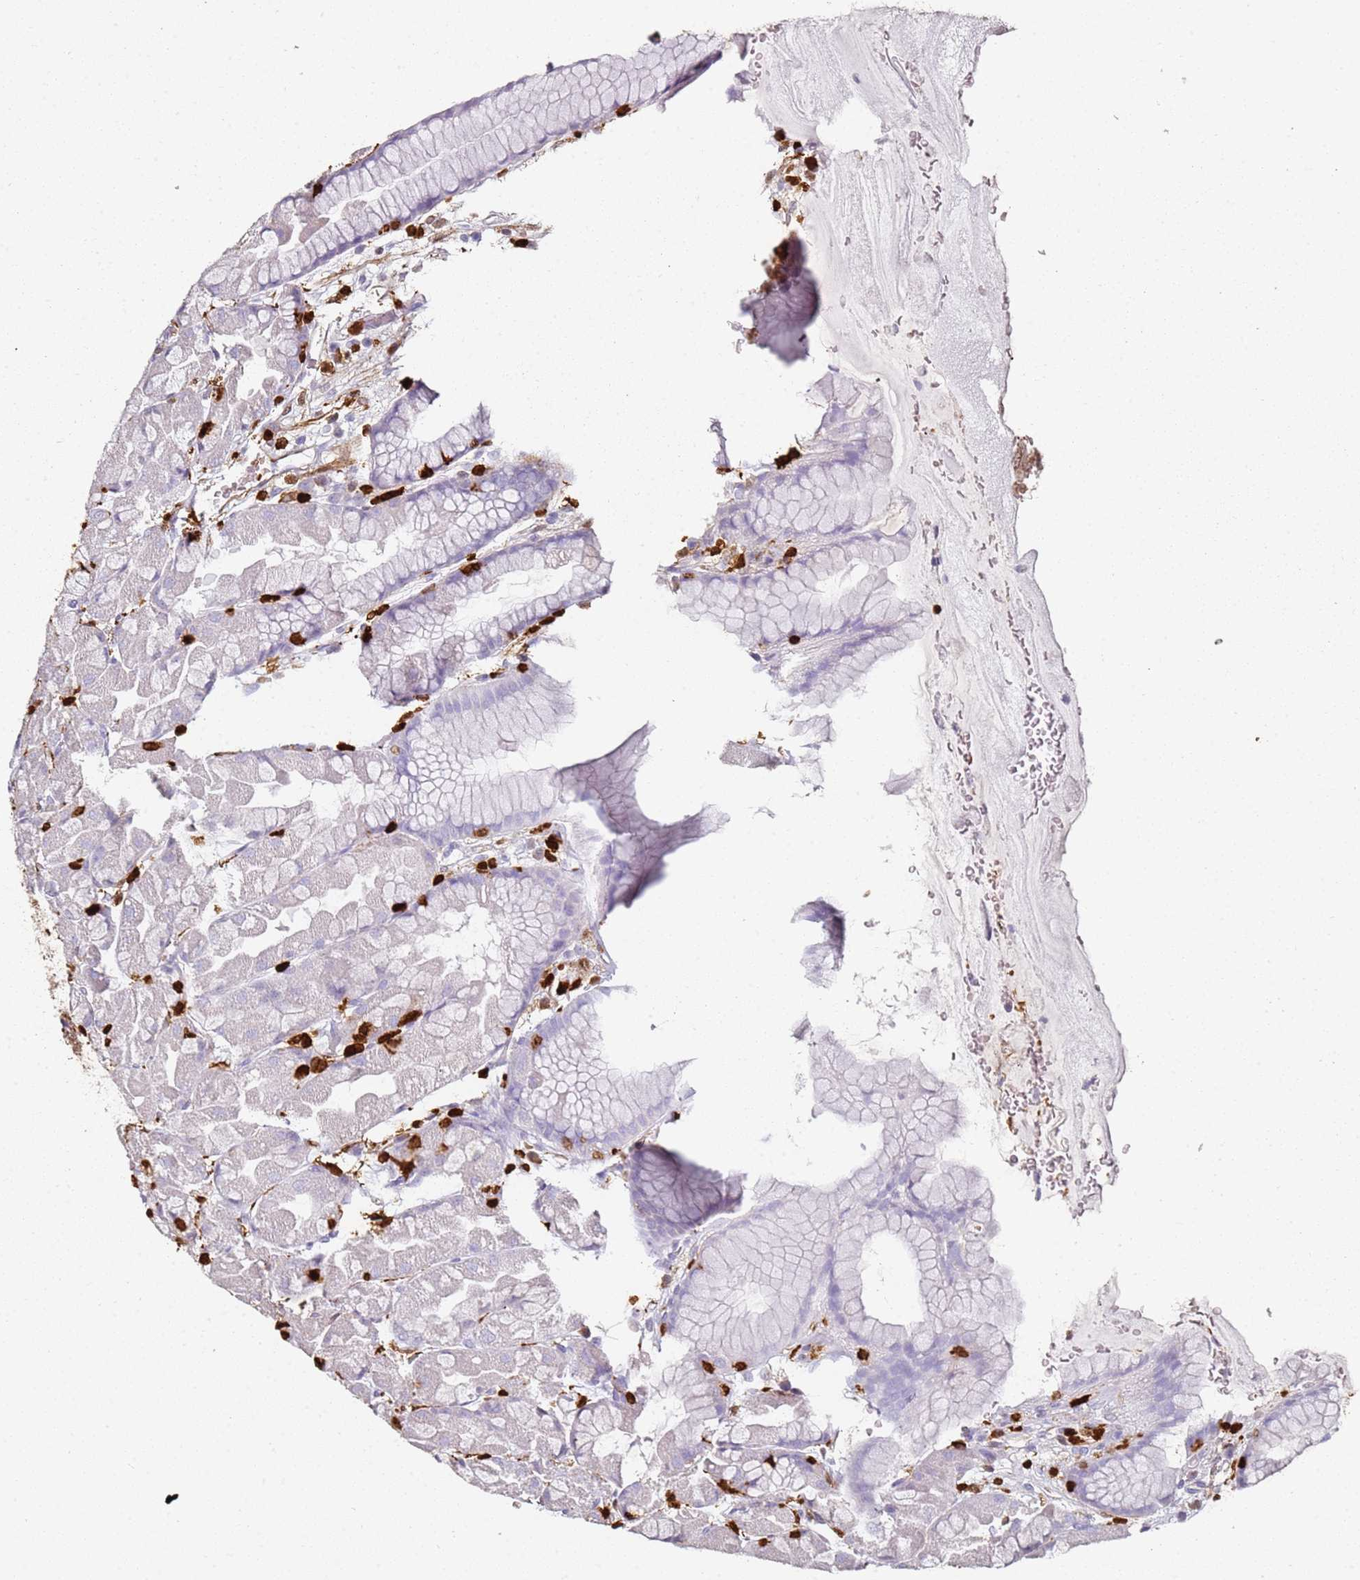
{"staining": {"intensity": "negative", "quantity": "none", "location": "none"}, "tissue": "stomach", "cell_type": "Glandular cells", "image_type": "normal", "snomed": [{"axis": "morphology", "description": "Normal tissue, NOS"}, {"axis": "topography", "description": "Stomach"}], "caption": "Immunohistochemical staining of unremarkable stomach displays no significant staining in glandular cells.", "gene": "S100A4", "patient": {"sex": "male", "age": 57}}